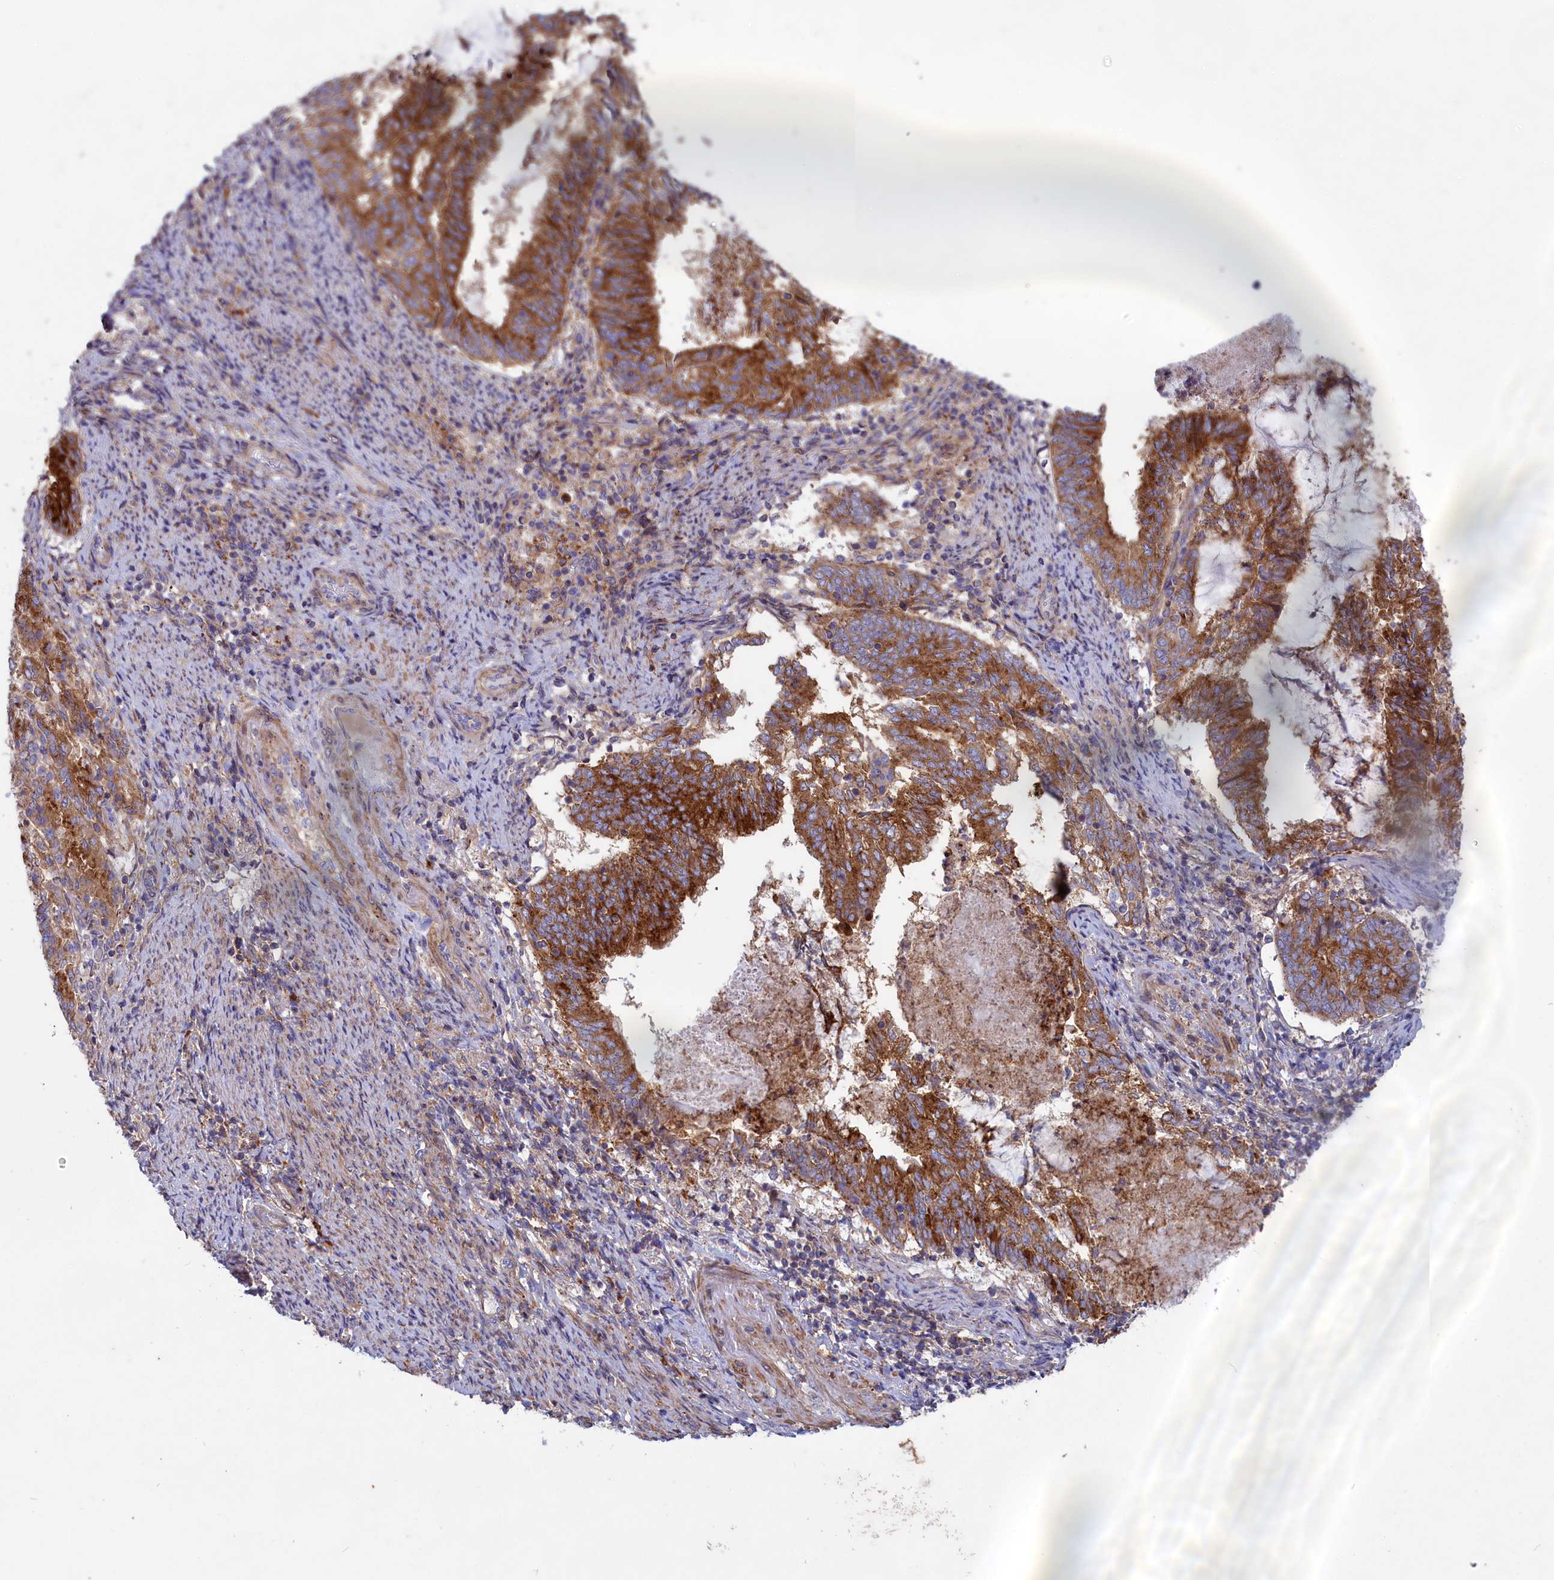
{"staining": {"intensity": "strong", "quantity": ">75%", "location": "cytoplasmic/membranous"}, "tissue": "endometrial cancer", "cell_type": "Tumor cells", "image_type": "cancer", "snomed": [{"axis": "morphology", "description": "Adenocarcinoma, NOS"}, {"axis": "topography", "description": "Endometrium"}], "caption": "Approximately >75% of tumor cells in human endometrial cancer (adenocarcinoma) show strong cytoplasmic/membranous protein positivity as visualized by brown immunohistochemical staining.", "gene": "SCAMP4", "patient": {"sex": "female", "age": 80}}